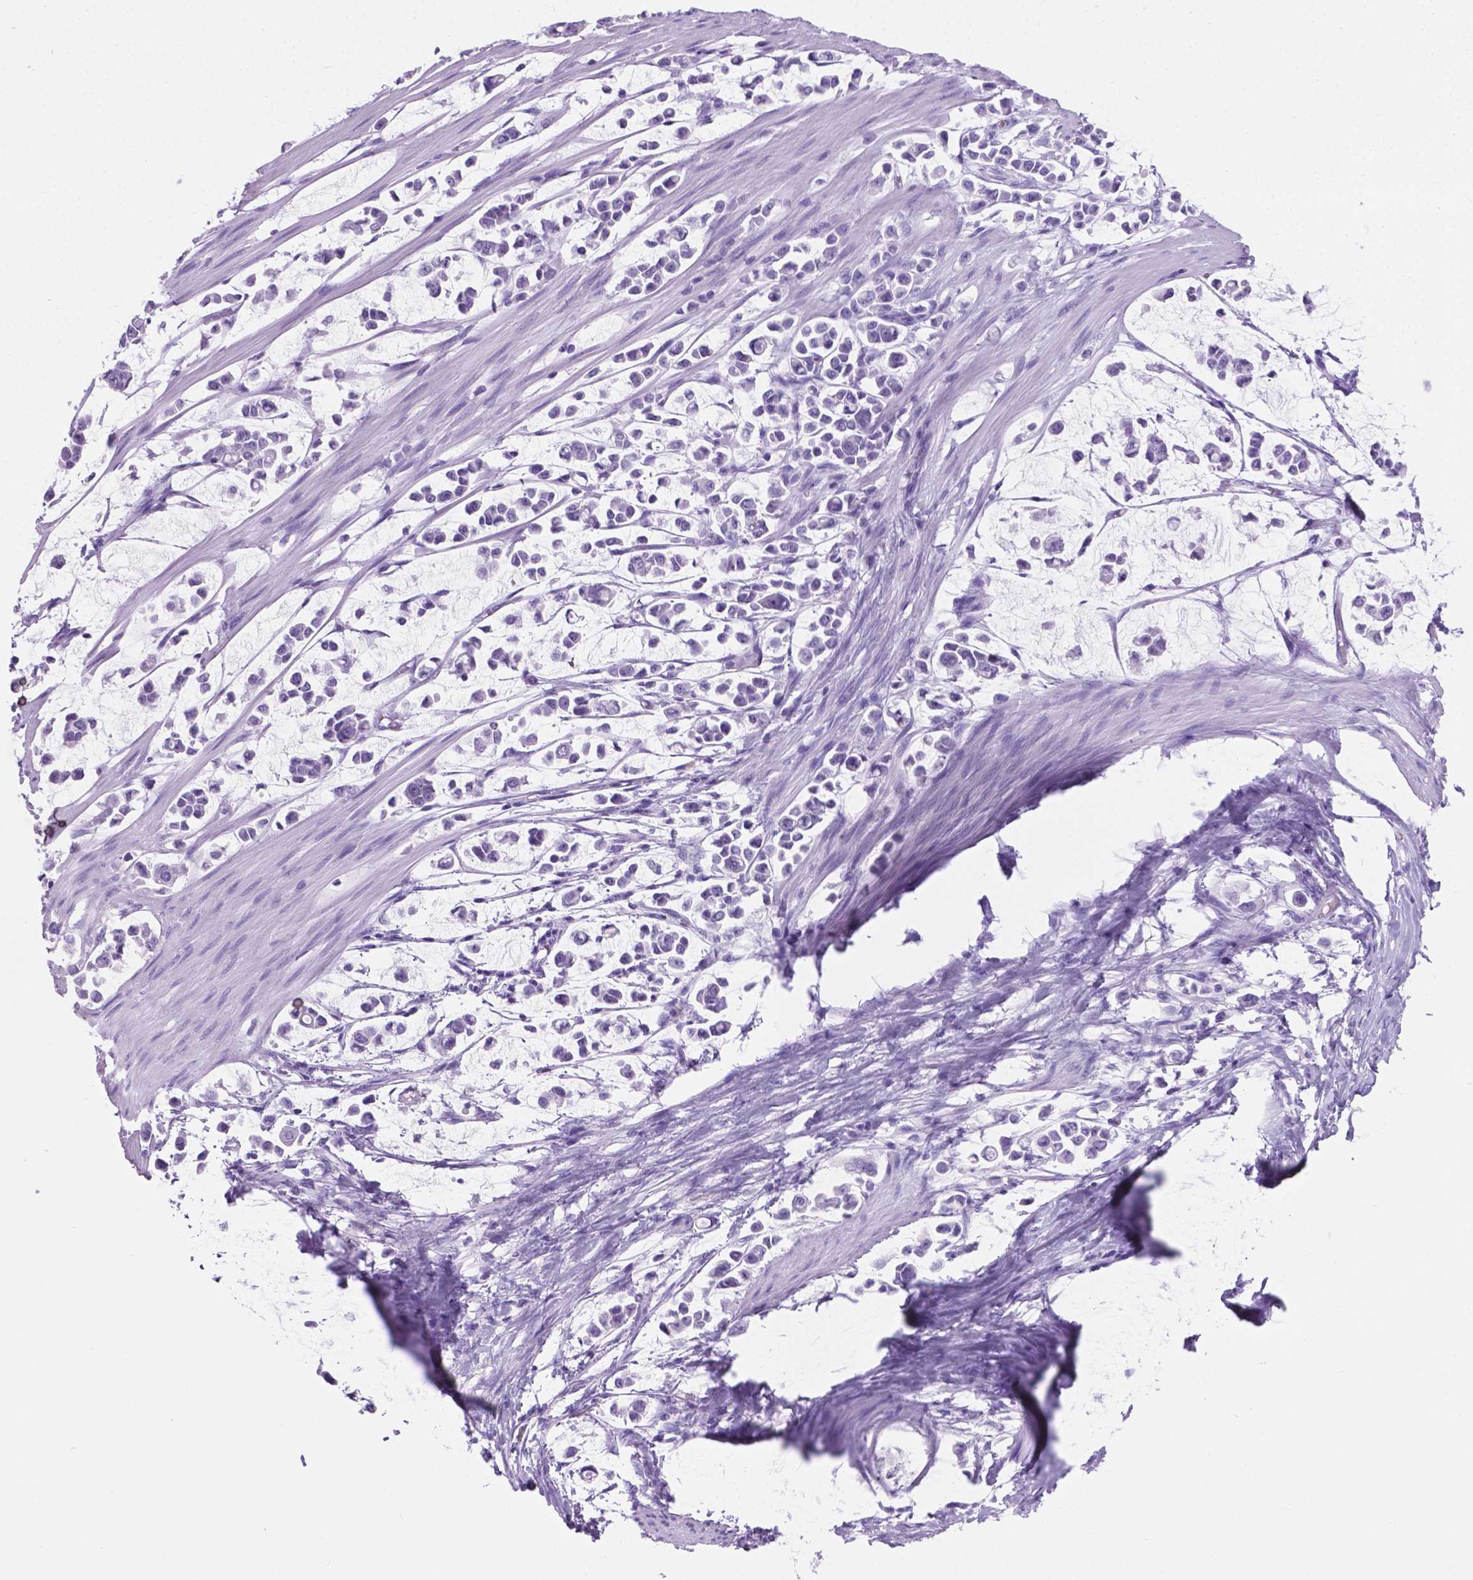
{"staining": {"intensity": "negative", "quantity": "none", "location": "none"}, "tissue": "stomach cancer", "cell_type": "Tumor cells", "image_type": "cancer", "snomed": [{"axis": "morphology", "description": "Adenocarcinoma, NOS"}, {"axis": "topography", "description": "Stomach"}], "caption": "Tumor cells show no significant expression in stomach cancer (adenocarcinoma).", "gene": "GRIN2B", "patient": {"sex": "male", "age": 82}}